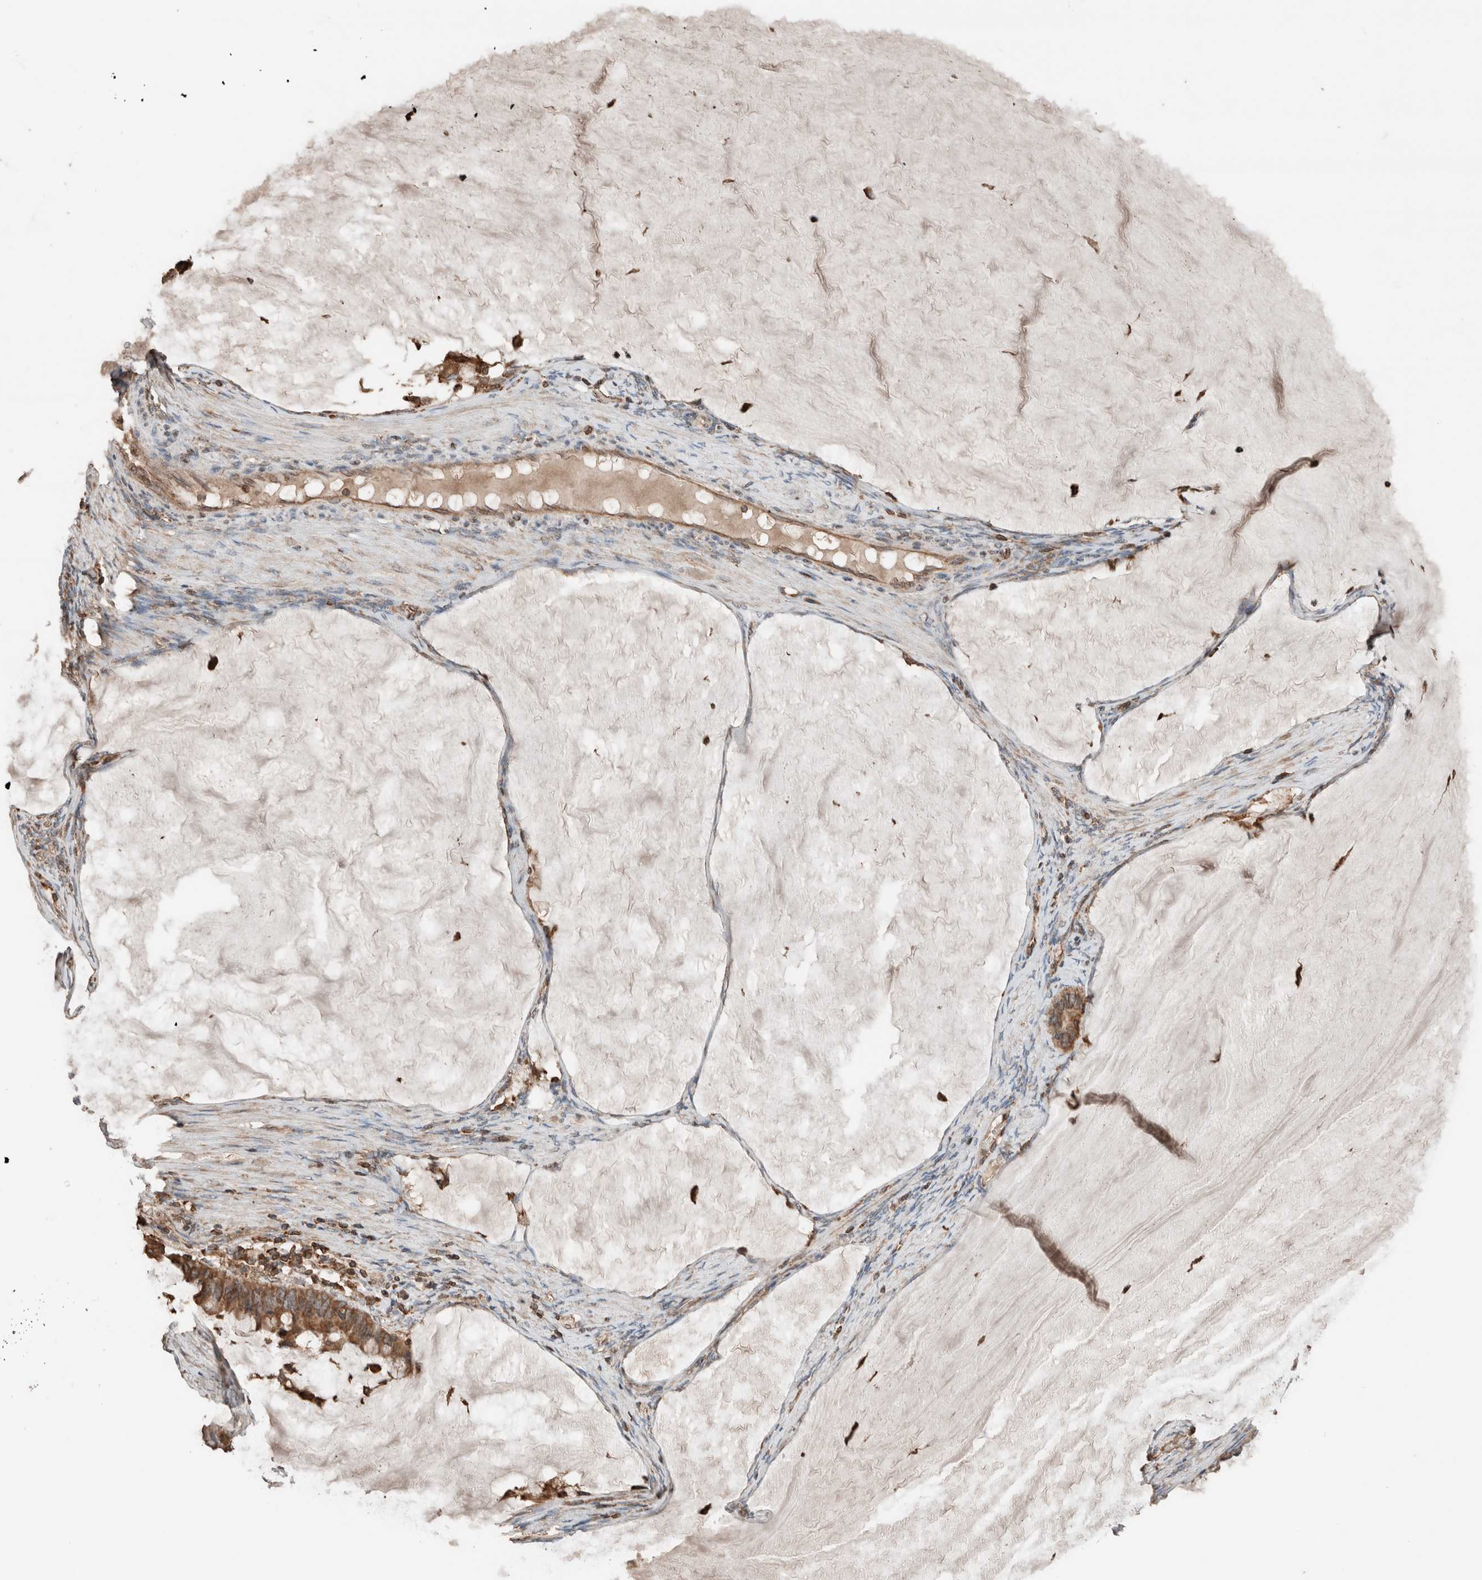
{"staining": {"intensity": "moderate", "quantity": ">75%", "location": "cytoplasmic/membranous"}, "tissue": "ovarian cancer", "cell_type": "Tumor cells", "image_type": "cancer", "snomed": [{"axis": "morphology", "description": "Cystadenocarcinoma, mucinous, NOS"}, {"axis": "topography", "description": "Ovary"}], "caption": "A high-resolution histopathology image shows immunohistochemistry staining of ovarian cancer (mucinous cystadenocarcinoma), which shows moderate cytoplasmic/membranous positivity in about >75% of tumor cells.", "gene": "ERAP2", "patient": {"sex": "female", "age": 61}}